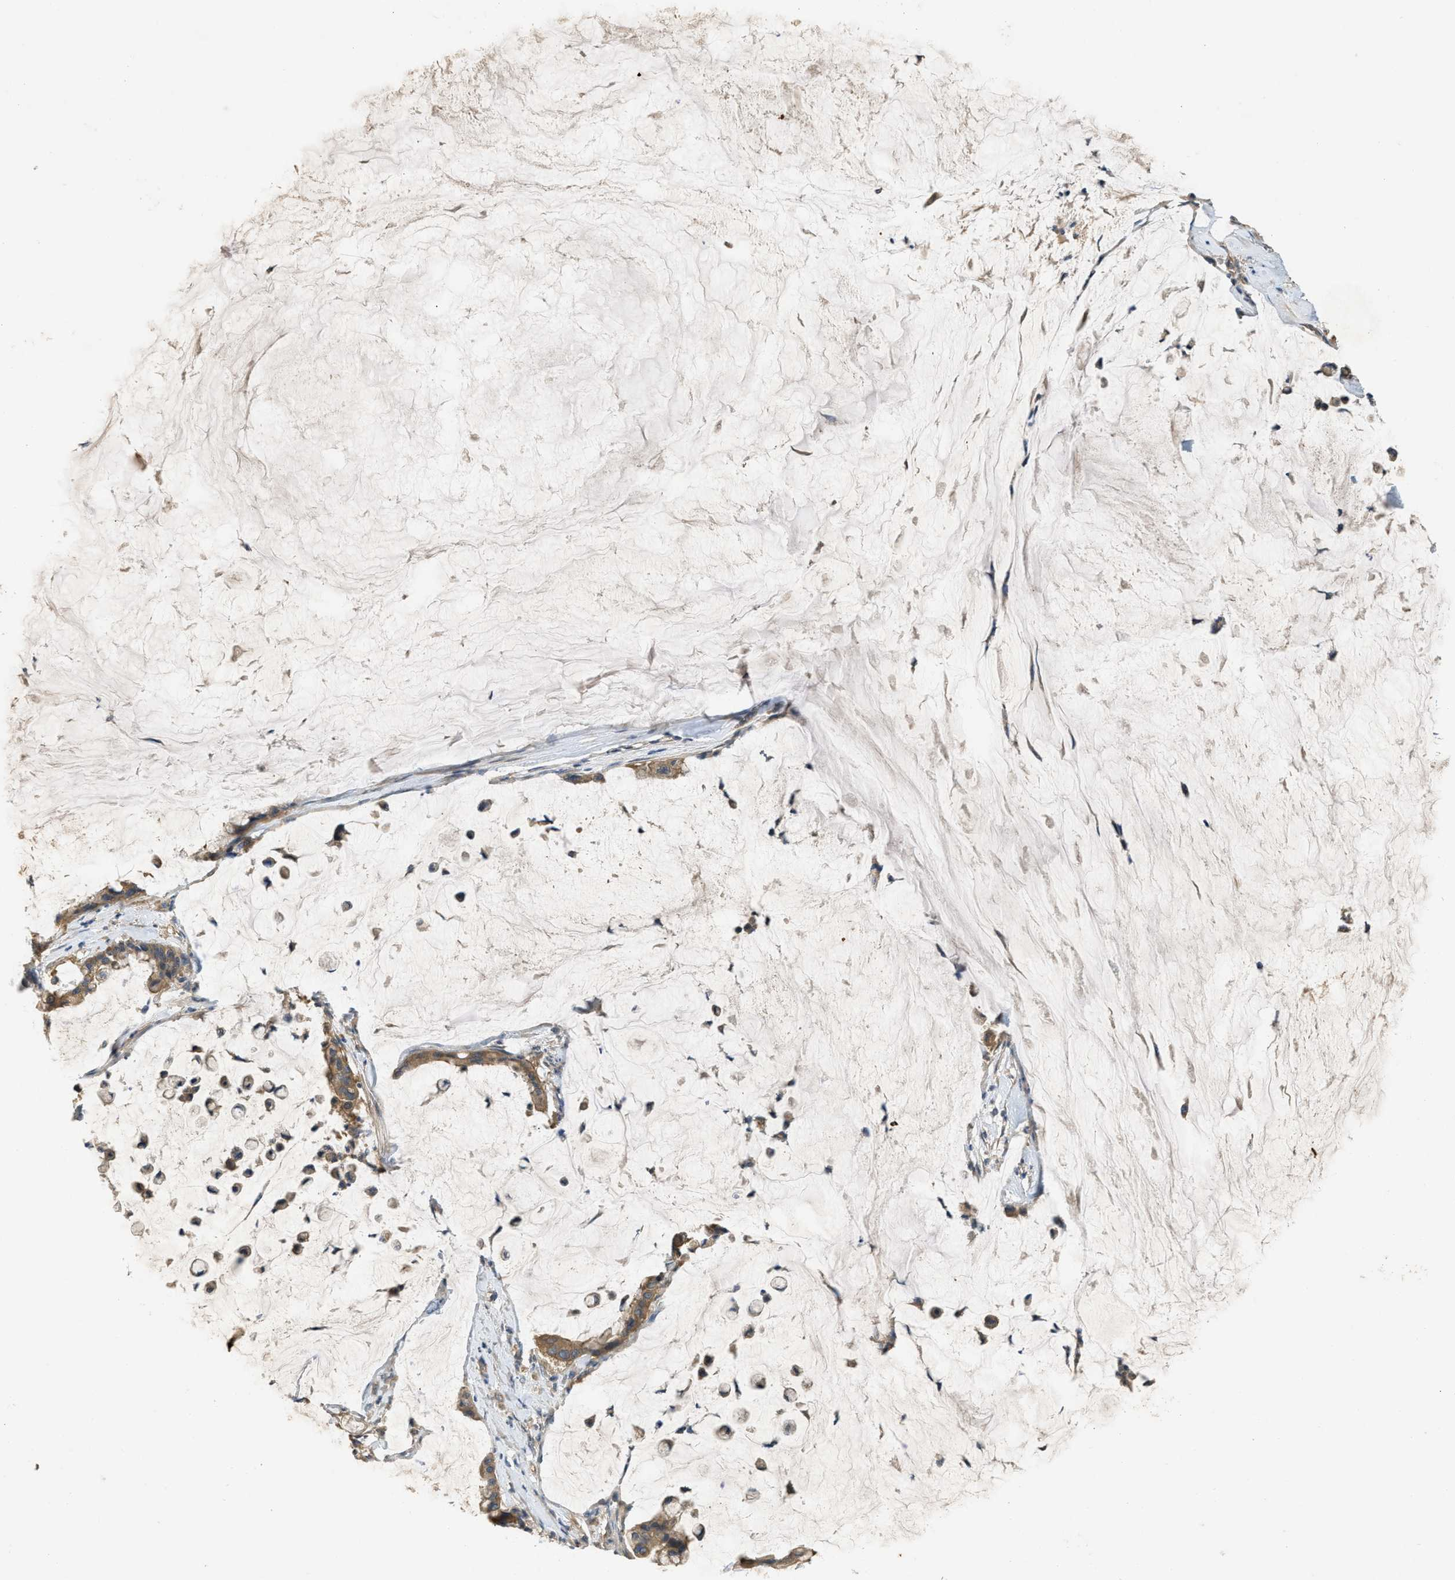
{"staining": {"intensity": "moderate", "quantity": ">75%", "location": "cytoplasmic/membranous"}, "tissue": "pancreatic cancer", "cell_type": "Tumor cells", "image_type": "cancer", "snomed": [{"axis": "morphology", "description": "Adenocarcinoma, NOS"}, {"axis": "topography", "description": "Pancreas"}], "caption": "The micrograph shows immunohistochemical staining of pancreatic adenocarcinoma. There is moderate cytoplasmic/membranous positivity is seen in about >75% of tumor cells.", "gene": "PPP3CA", "patient": {"sex": "male", "age": 41}}